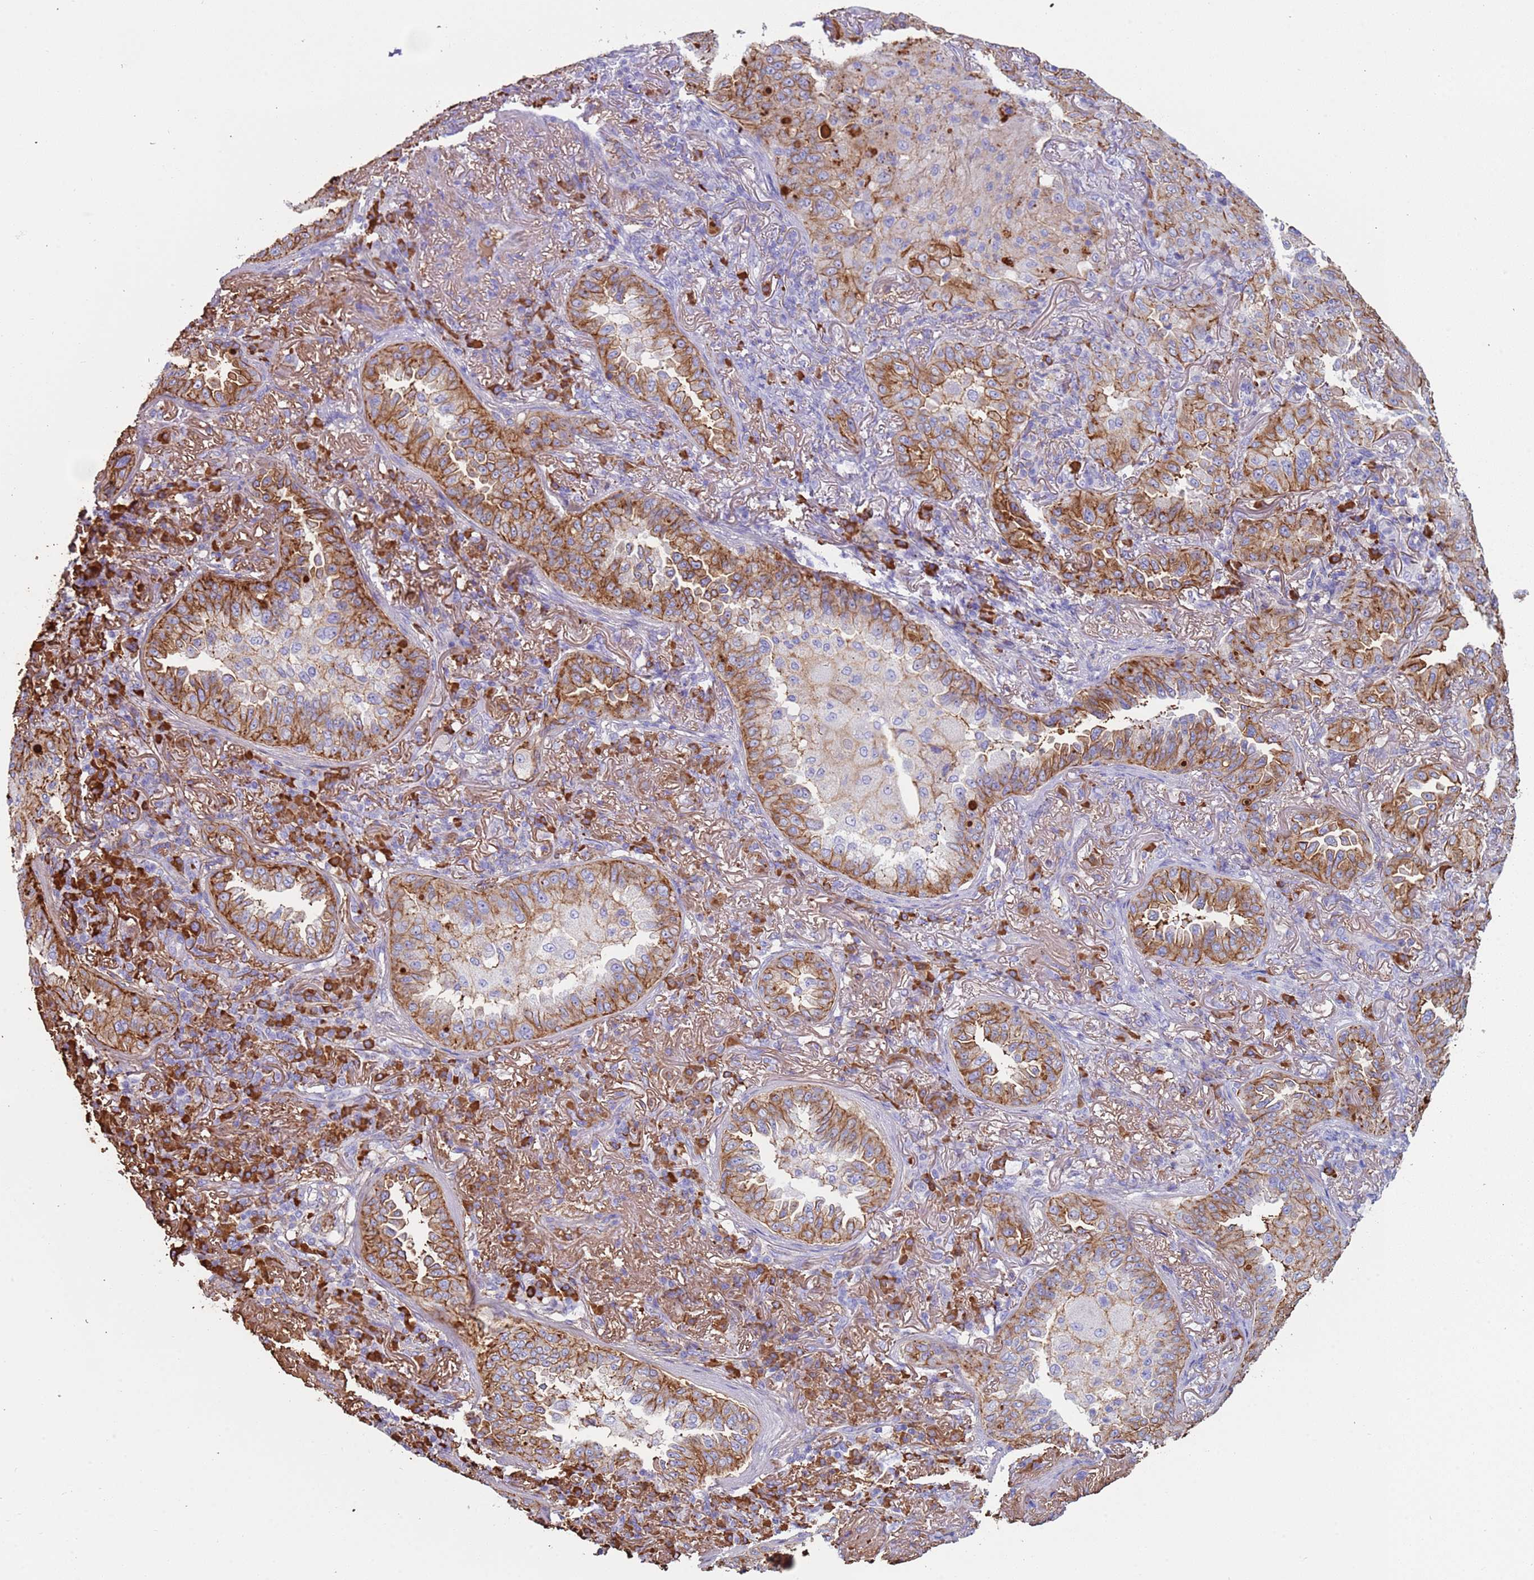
{"staining": {"intensity": "moderate", "quantity": ">75%", "location": "cytoplasmic/membranous"}, "tissue": "lung cancer", "cell_type": "Tumor cells", "image_type": "cancer", "snomed": [{"axis": "morphology", "description": "Adenocarcinoma, NOS"}, {"axis": "topography", "description": "Lung"}], "caption": "An IHC photomicrograph of tumor tissue is shown. Protein staining in brown labels moderate cytoplasmic/membranous positivity in lung adenocarcinoma within tumor cells.", "gene": "CYSLTR2", "patient": {"sex": "female", "age": 69}}